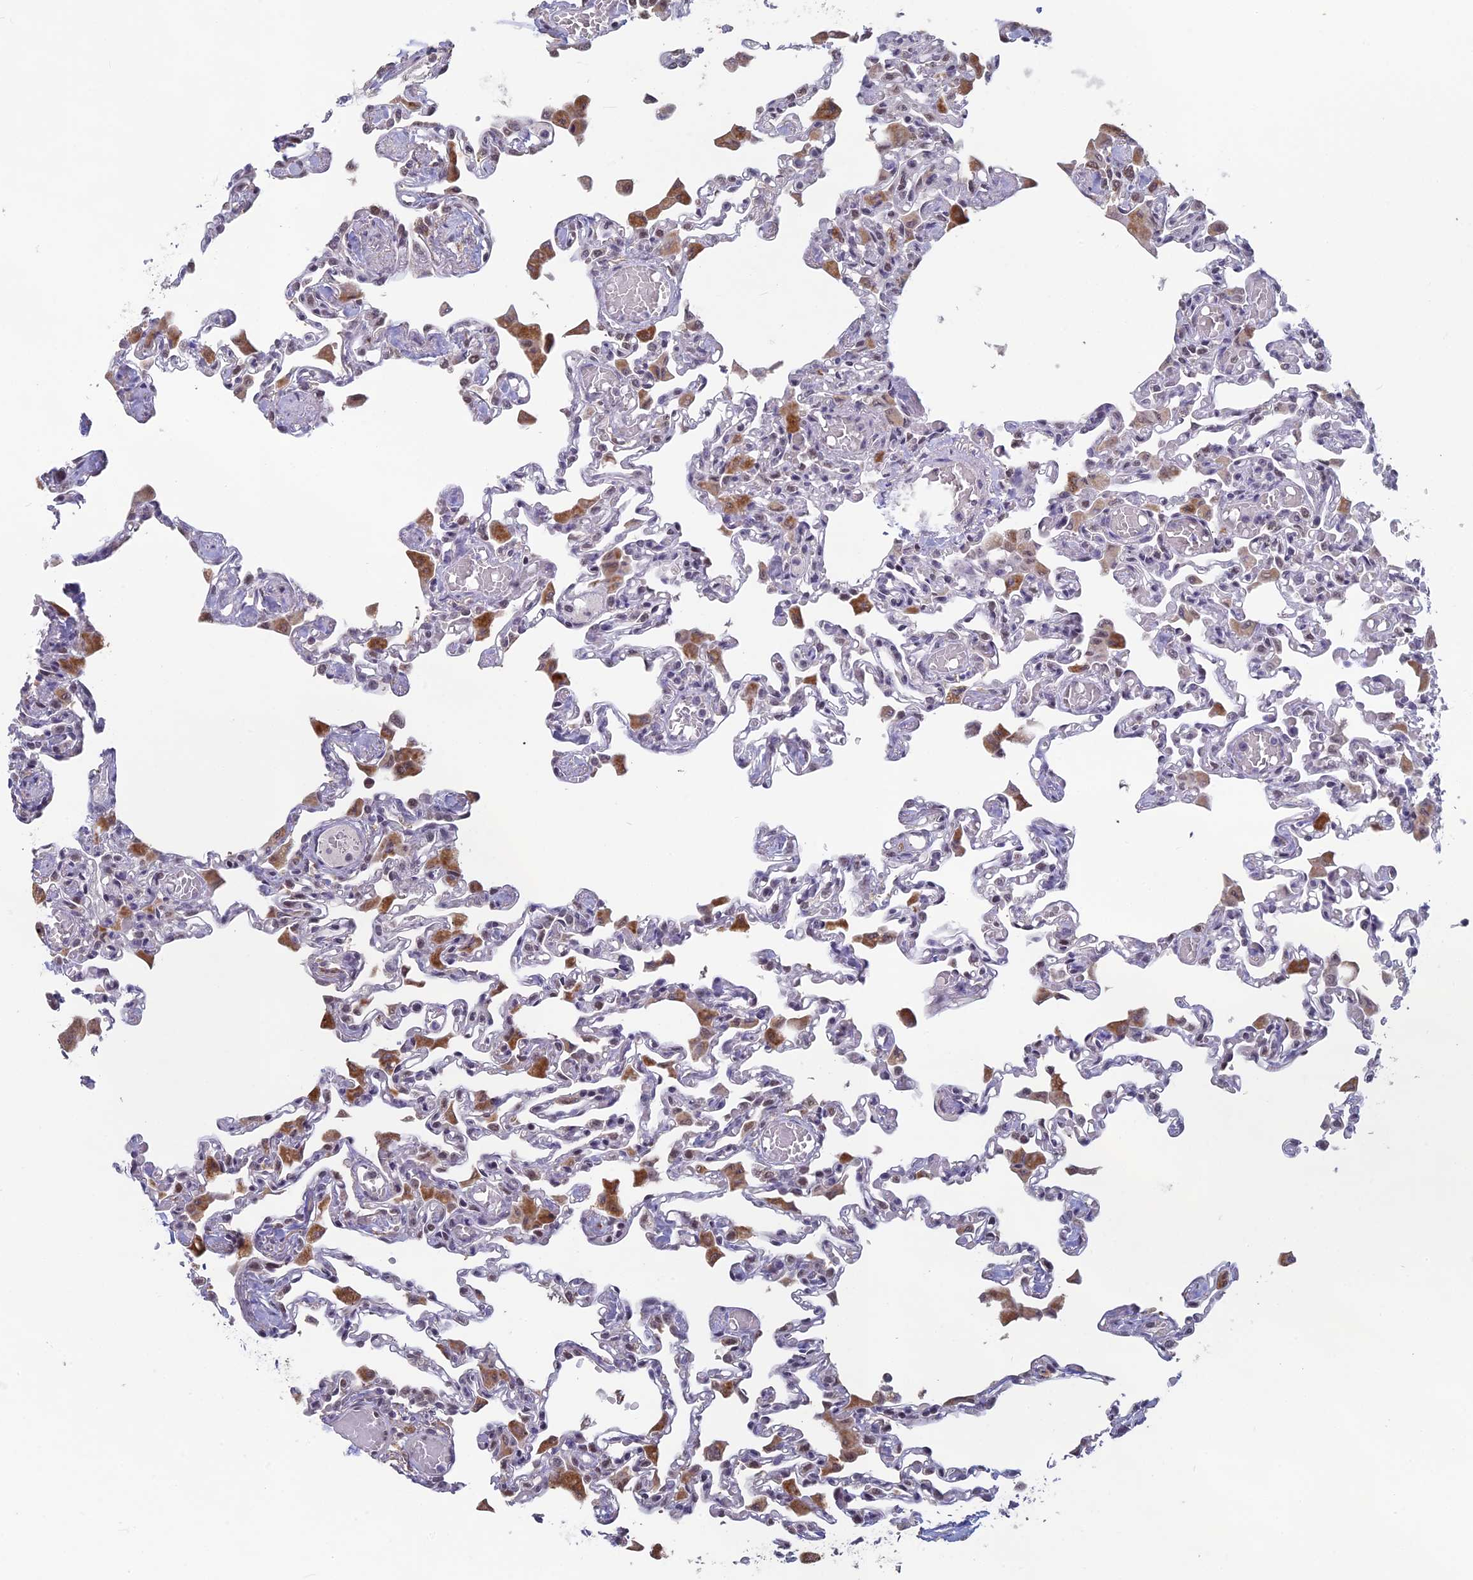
{"staining": {"intensity": "moderate", "quantity": "<25%", "location": "nuclear"}, "tissue": "lung", "cell_type": "Alveolar cells", "image_type": "normal", "snomed": [{"axis": "morphology", "description": "Normal tissue, NOS"}, {"axis": "topography", "description": "Bronchus"}, {"axis": "topography", "description": "Lung"}], "caption": "Immunohistochemical staining of benign human lung exhibits low levels of moderate nuclear expression in approximately <25% of alveolar cells. (DAB IHC with brightfield microscopy, high magnification).", "gene": "MT", "patient": {"sex": "female", "age": 49}}